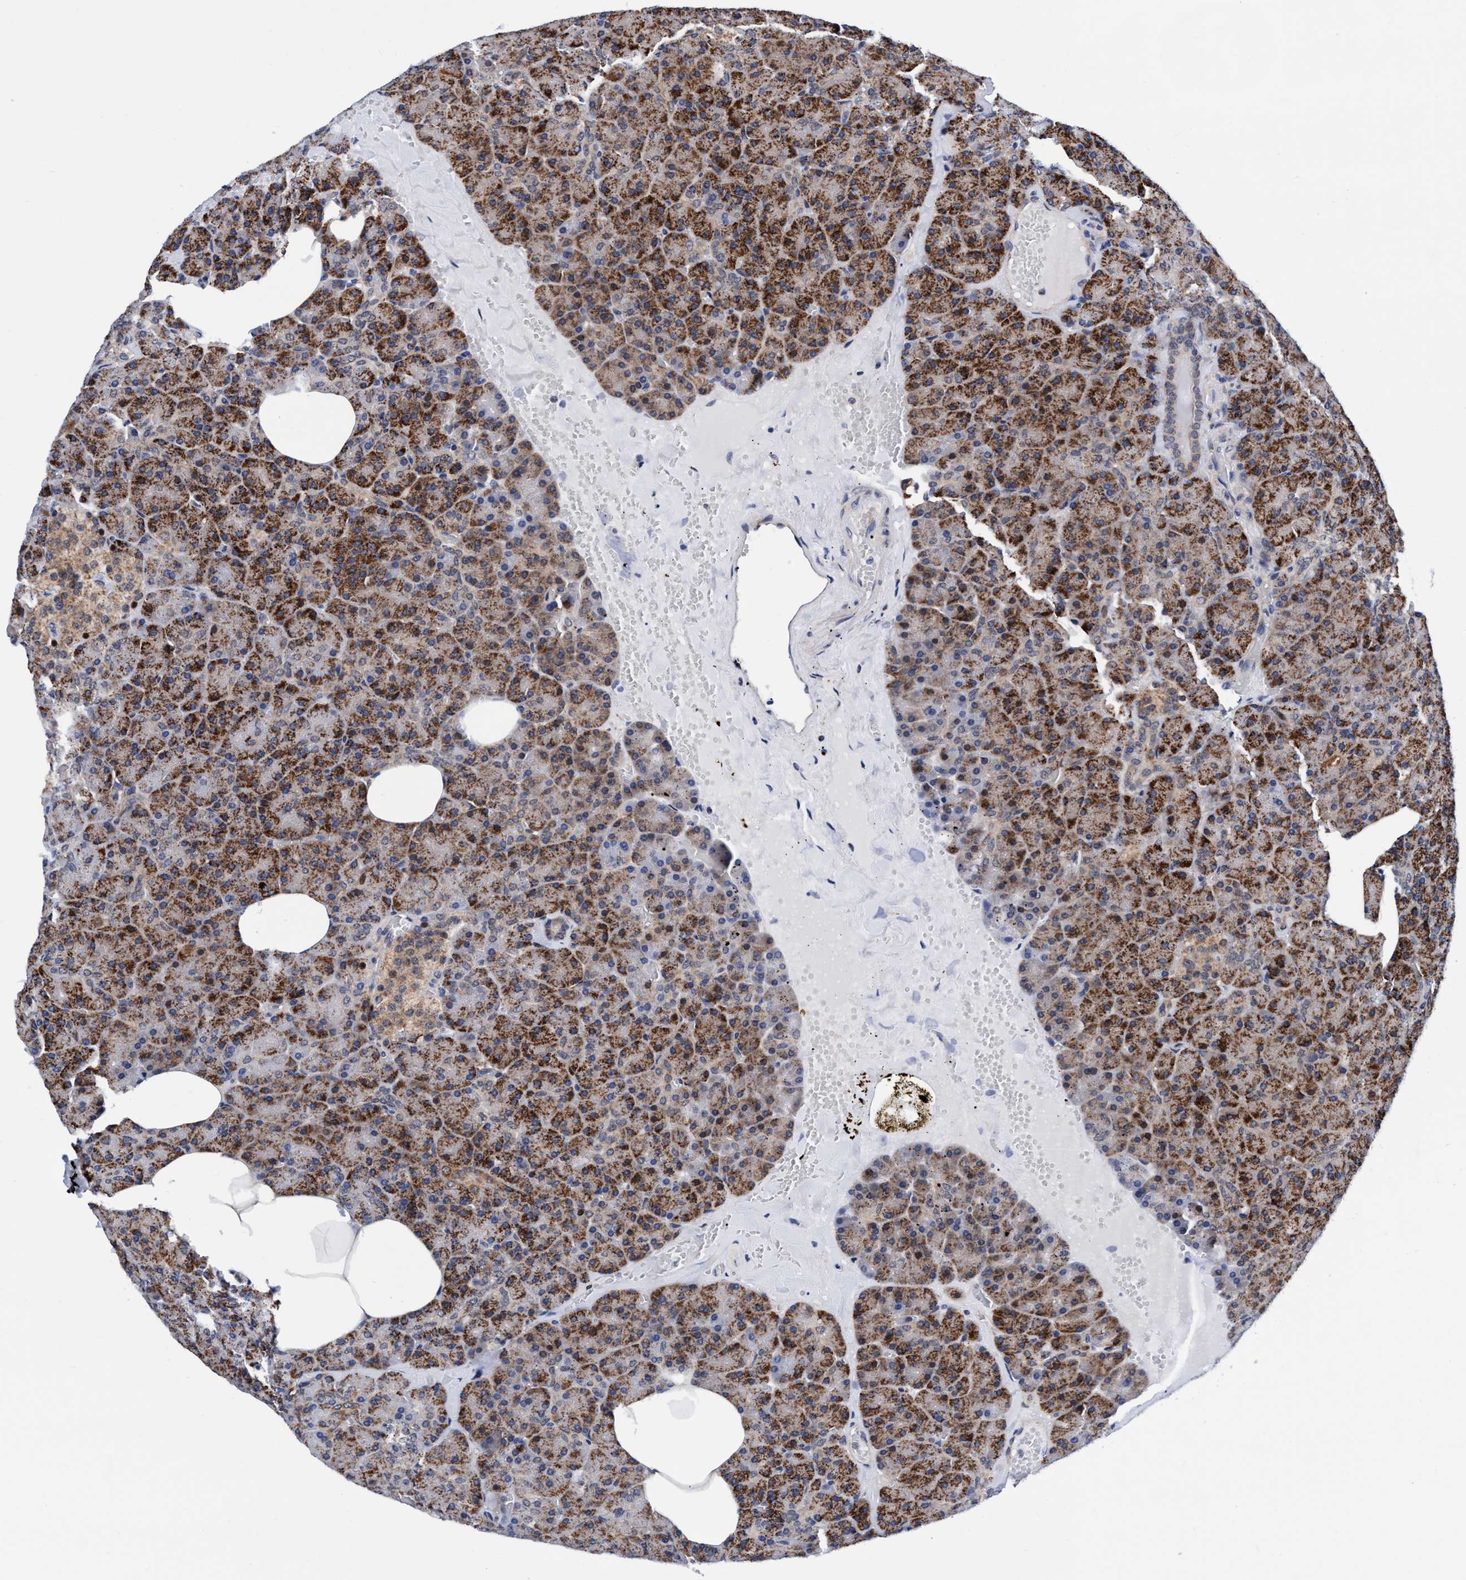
{"staining": {"intensity": "moderate", "quantity": ">75%", "location": "cytoplasmic/membranous"}, "tissue": "pancreas", "cell_type": "Exocrine glandular cells", "image_type": "normal", "snomed": [{"axis": "morphology", "description": "Normal tissue, NOS"}, {"axis": "morphology", "description": "Carcinoid, malignant, NOS"}, {"axis": "topography", "description": "Pancreas"}], "caption": "The histopathology image shows a brown stain indicating the presence of a protein in the cytoplasmic/membranous of exocrine glandular cells in pancreas.", "gene": "AGAP2", "patient": {"sex": "female", "age": 35}}